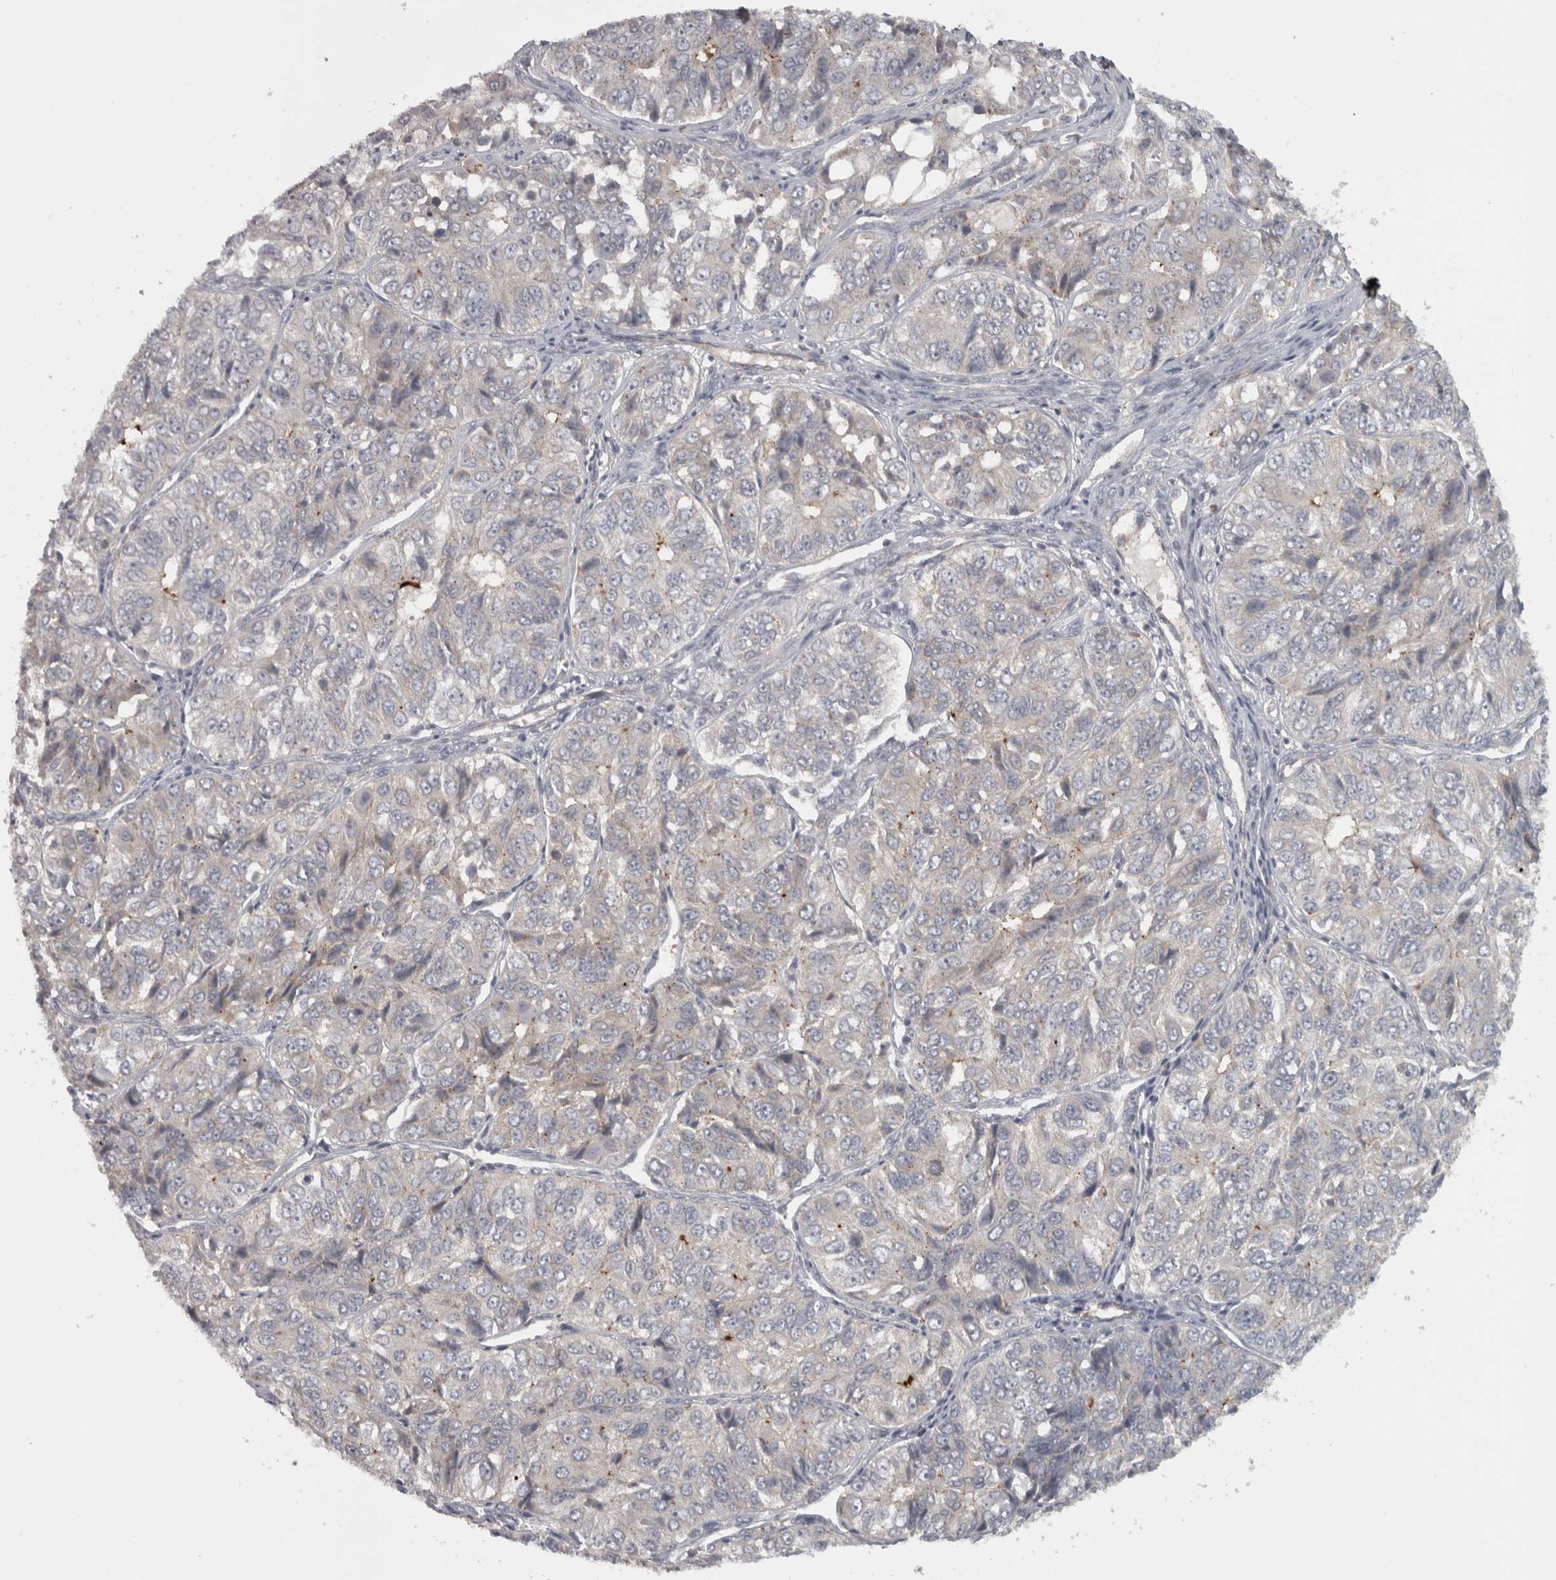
{"staining": {"intensity": "weak", "quantity": "<25%", "location": "cytoplasmic/membranous"}, "tissue": "ovarian cancer", "cell_type": "Tumor cells", "image_type": "cancer", "snomed": [{"axis": "morphology", "description": "Carcinoma, endometroid"}, {"axis": "topography", "description": "Ovary"}], "caption": "Immunohistochemical staining of human ovarian endometroid carcinoma shows no significant expression in tumor cells.", "gene": "SLCO5A1", "patient": {"sex": "female", "age": 51}}